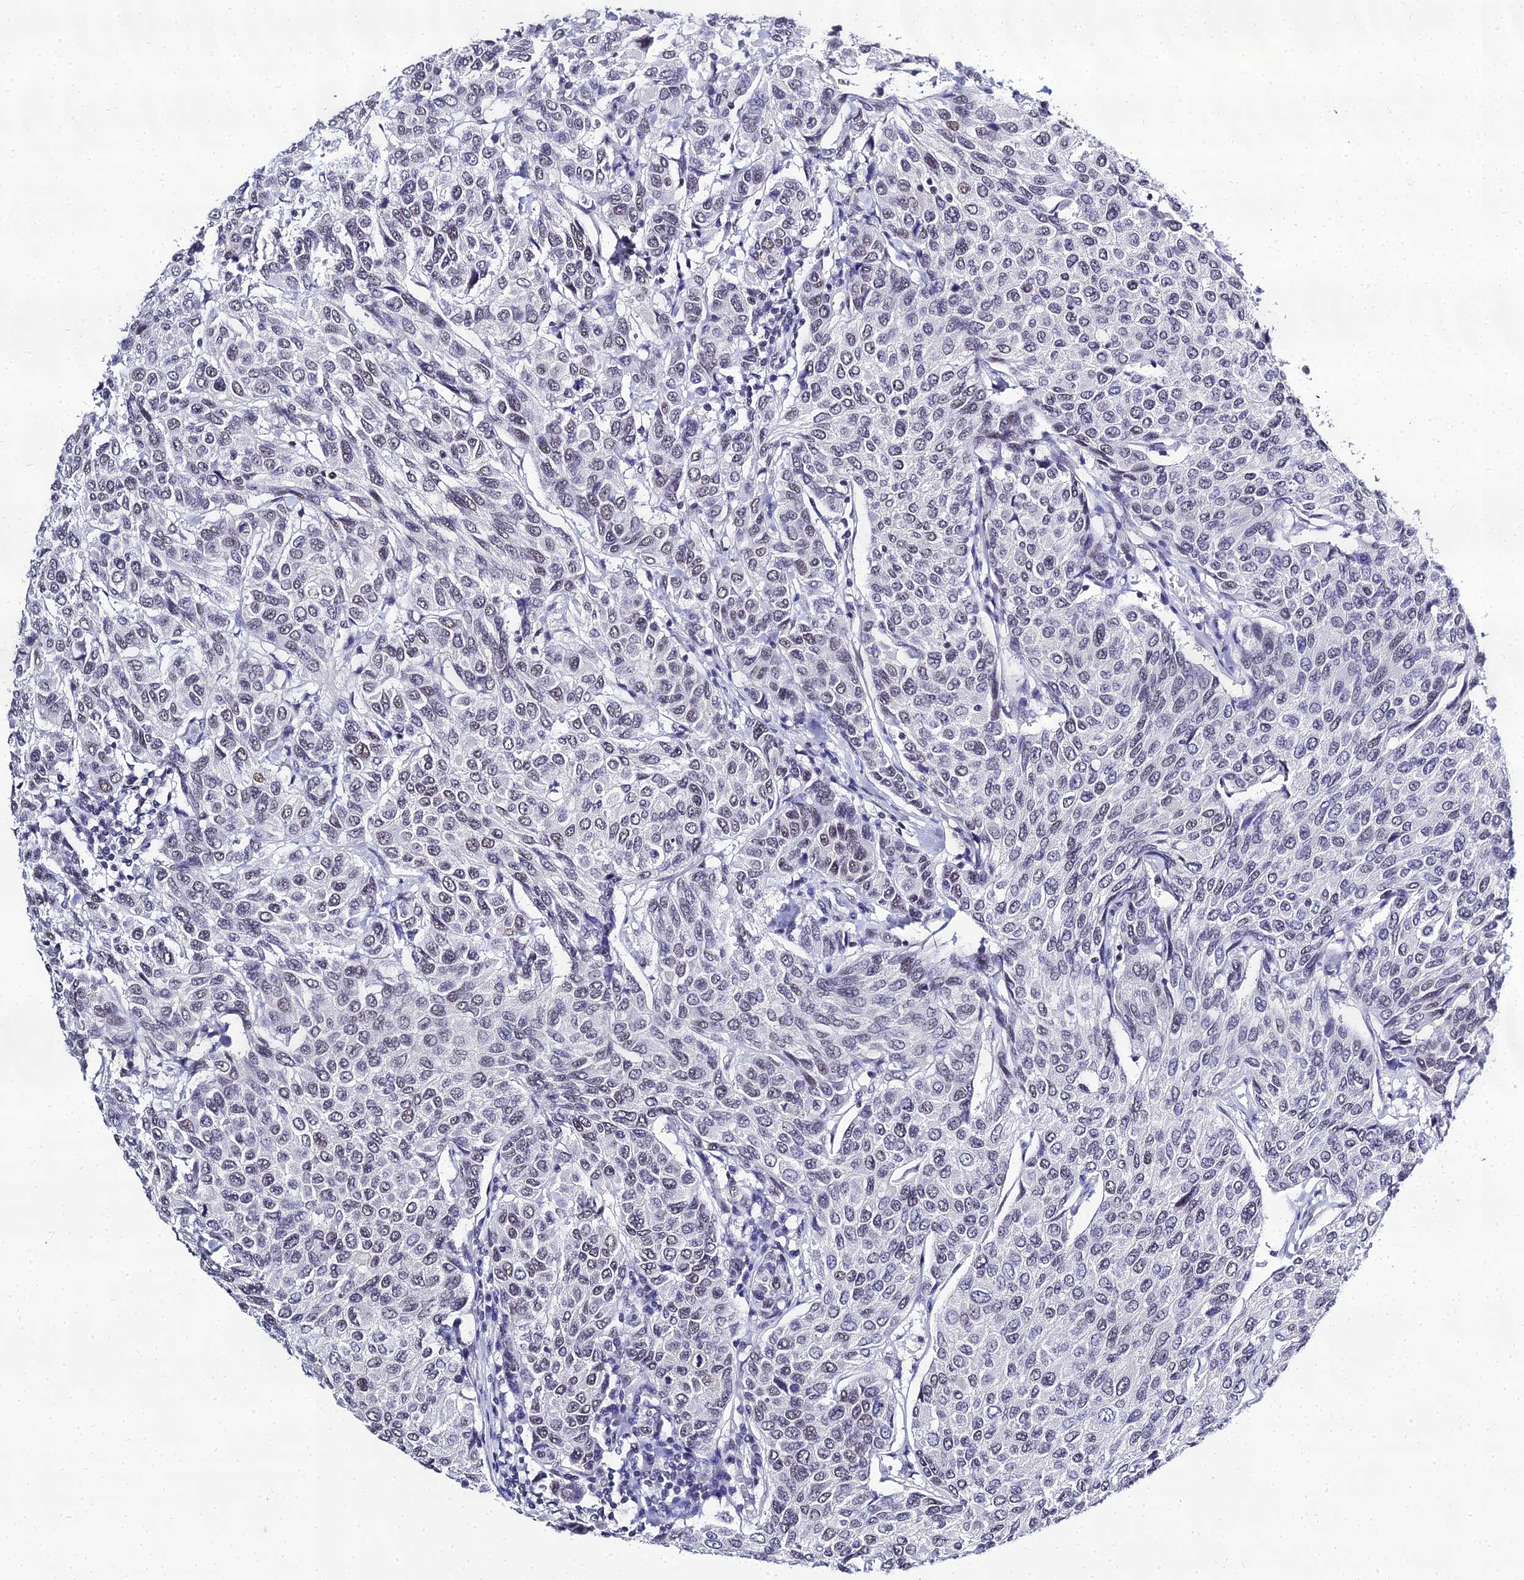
{"staining": {"intensity": "weak", "quantity": "<25%", "location": "nuclear"}, "tissue": "breast cancer", "cell_type": "Tumor cells", "image_type": "cancer", "snomed": [{"axis": "morphology", "description": "Duct carcinoma"}, {"axis": "topography", "description": "Breast"}], "caption": "An immunohistochemistry (IHC) image of breast cancer (infiltrating ductal carcinoma) is shown. There is no staining in tumor cells of breast cancer (infiltrating ductal carcinoma).", "gene": "PPP4R2", "patient": {"sex": "female", "age": 55}}